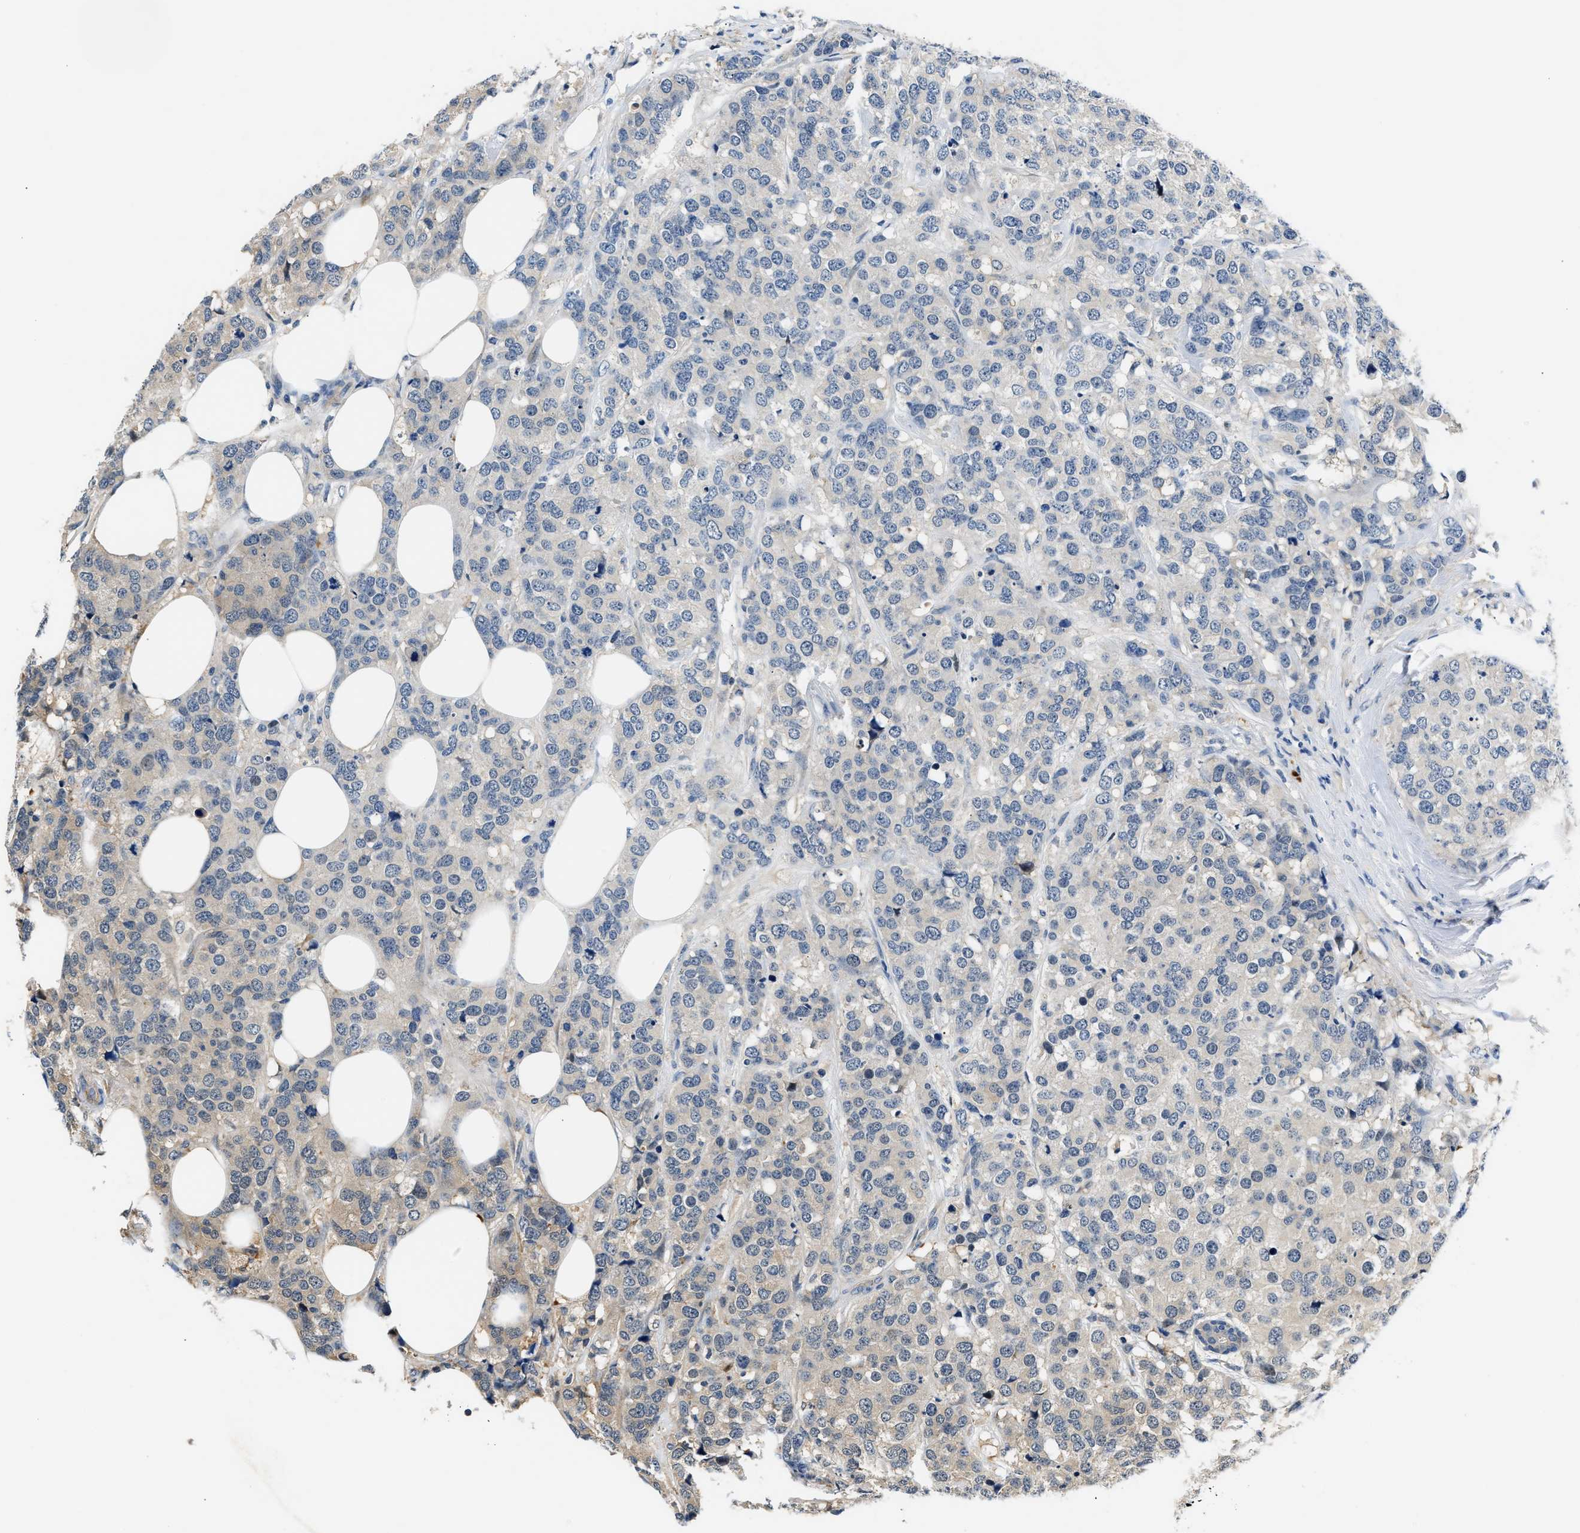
{"staining": {"intensity": "negative", "quantity": "none", "location": "none"}, "tissue": "breast cancer", "cell_type": "Tumor cells", "image_type": "cancer", "snomed": [{"axis": "morphology", "description": "Lobular carcinoma"}, {"axis": "topography", "description": "Breast"}], "caption": "Breast cancer (lobular carcinoma) was stained to show a protein in brown. There is no significant staining in tumor cells.", "gene": "TUT7", "patient": {"sex": "female", "age": 59}}